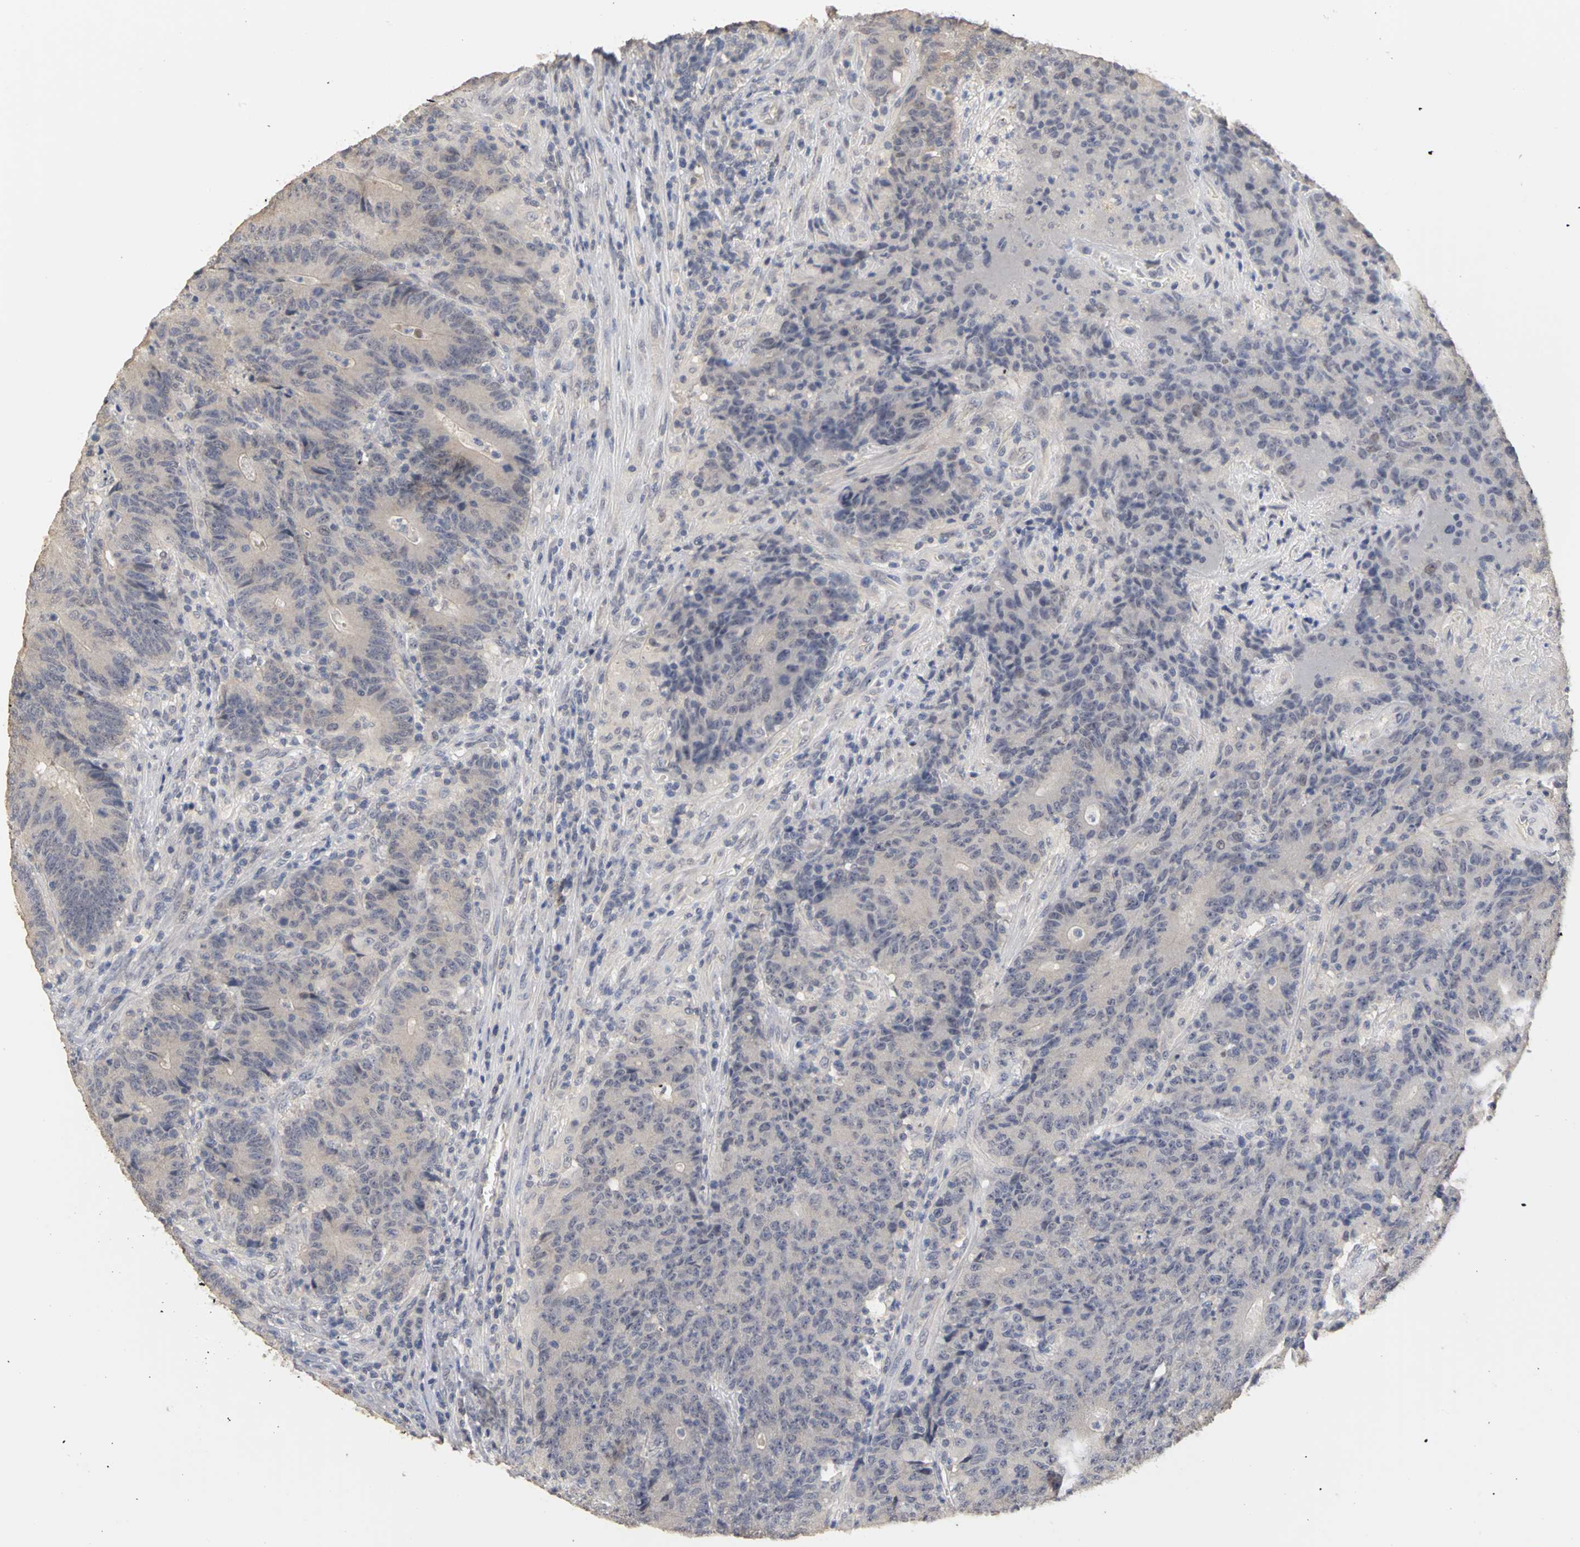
{"staining": {"intensity": "negative", "quantity": "none", "location": "none"}, "tissue": "colorectal cancer", "cell_type": "Tumor cells", "image_type": "cancer", "snomed": [{"axis": "morphology", "description": "Normal tissue, NOS"}, {"axis": "morphology", "description": "Adenocarcinoma, NOS"}, {"axis": "topography", "description": "Colon"}], "caption": "This is an IHC micrograph of colorectal cancer (adenocarcinoma). There is no staining in tumor cells.", "gene": "PGR", "patient": {"sex": "female", "age": 75}}